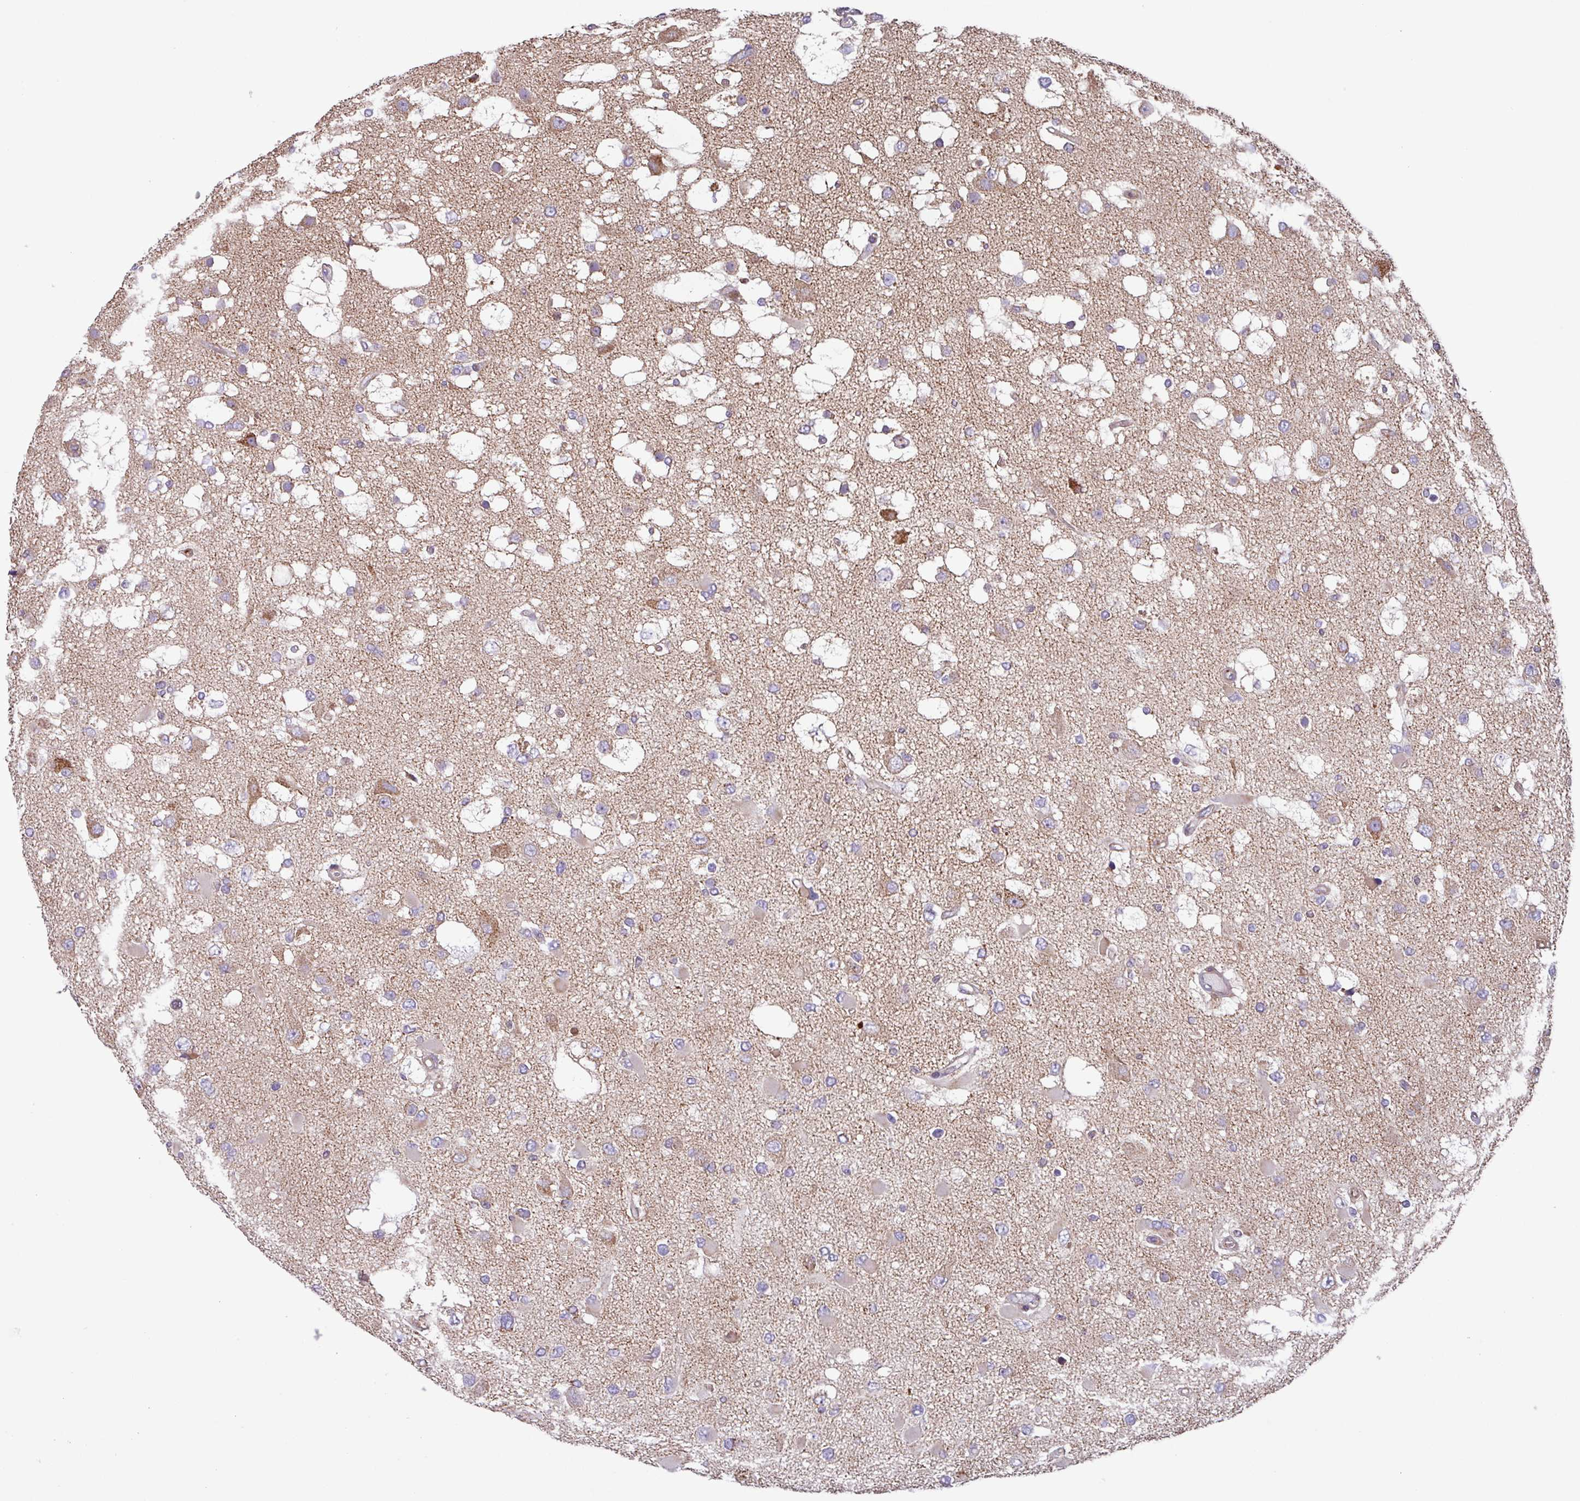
{"staining": {"intensity": "weak", "quantity": "25%-75%", "location": "cytoplasmic/membranous"}, "tissue": "glioma", "cell_type": "Tumor cells", "image_type": "cancer", "snomed": [{"axis": "morphology", "description": "Glioma, malignant, High grade"}, {"axis": "topography", "description": "Brain"}], "caption": "An immunohistochemistry (IHC) histopathology image of tumor tissue is shown. Protein staining in brown labels weak cytoplasmic/membranous positivity in glioma within tumor cells.", "gene": "PLEKHD1", "patient": {"sex": "male", "age": 53}}